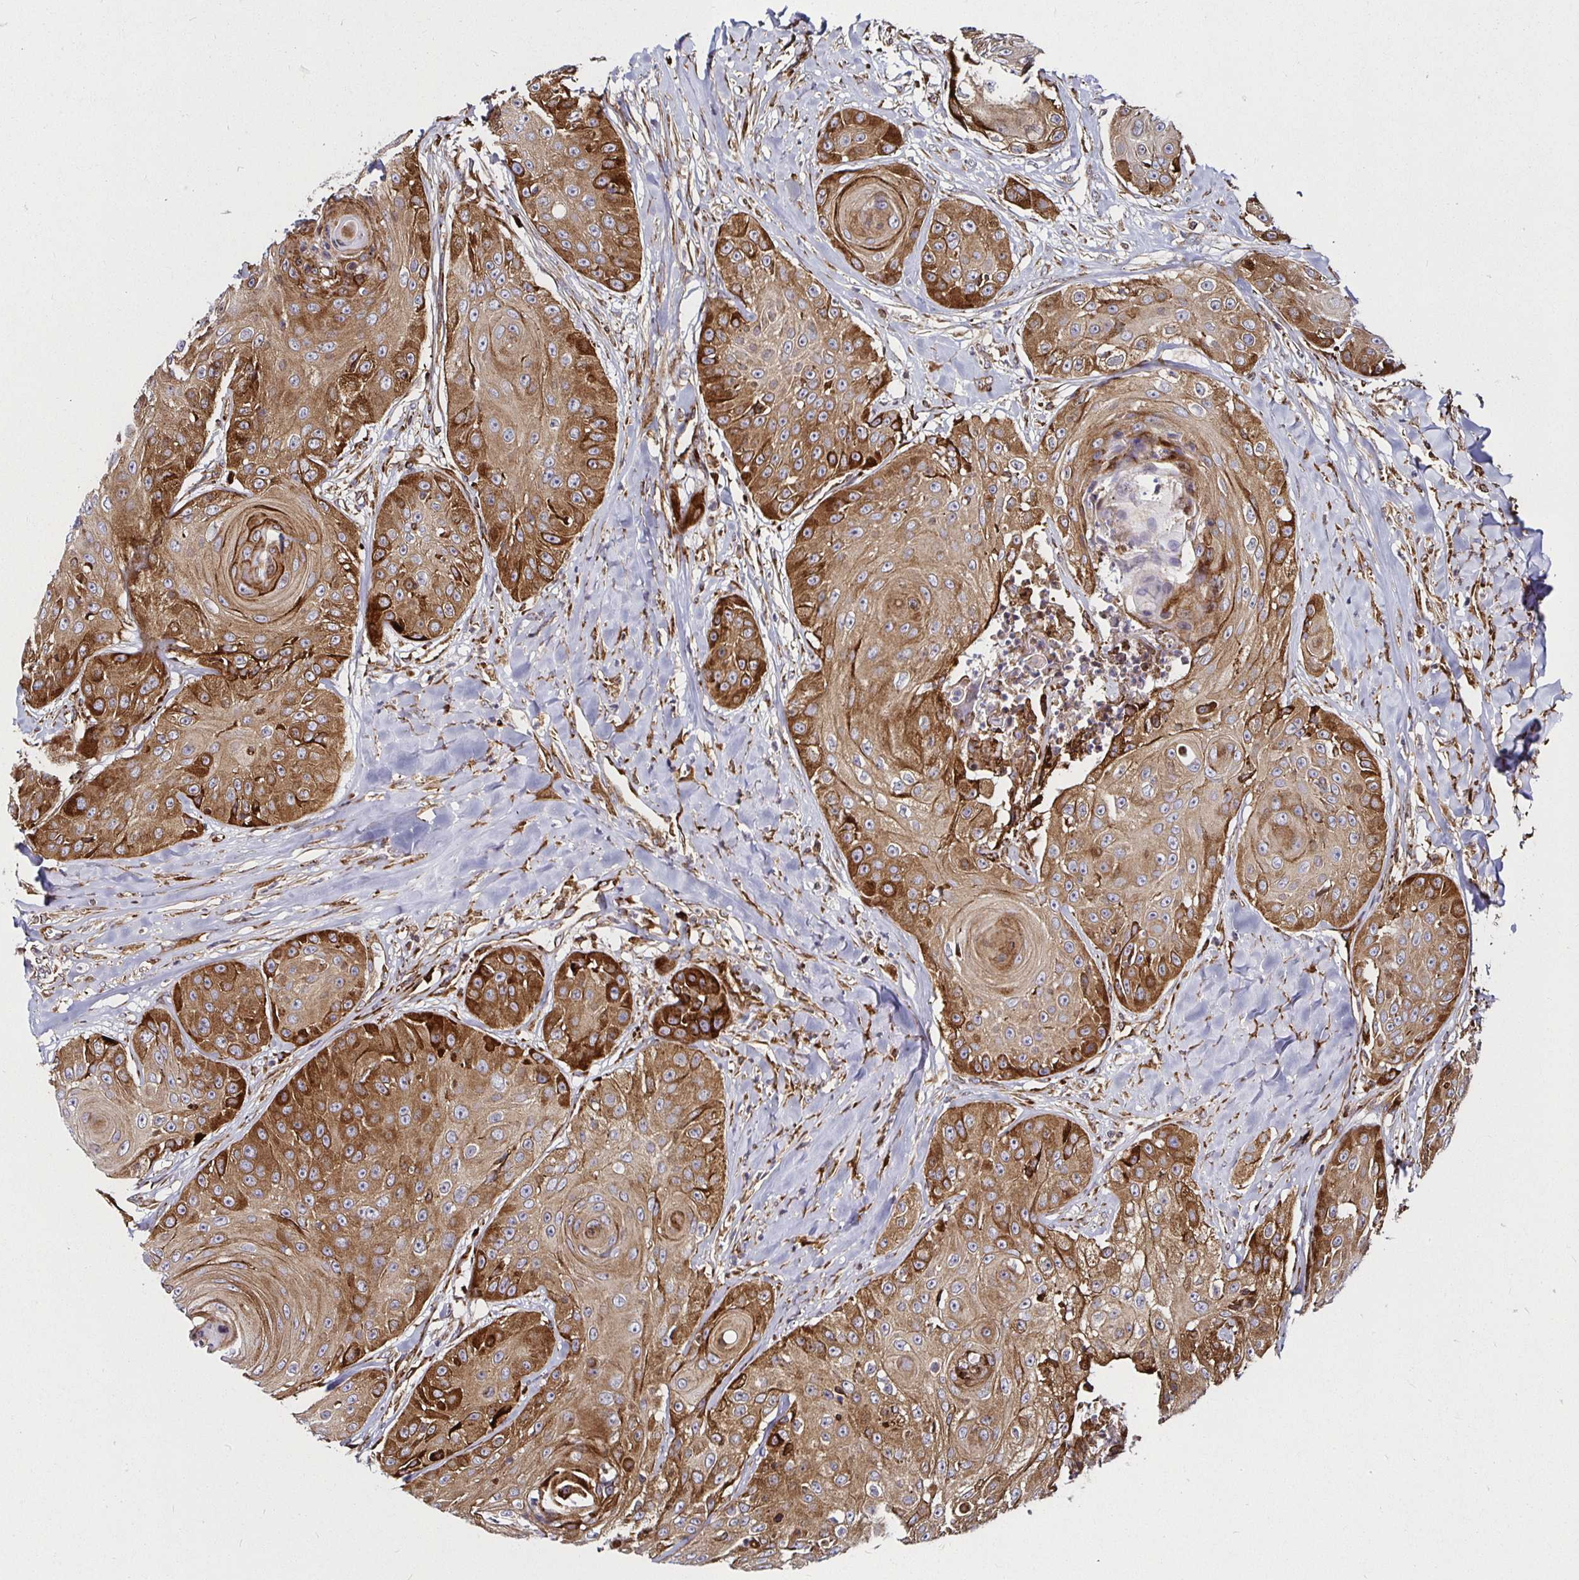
{"staining": {"intensity": "moderate", "quantity": ">75%", "location": "cytoplasmic/membranous"}, "tissue": "head and neck cancer", "cell_type": "Tumor cells", "image_type": "cancer", "snomed": [{"axis": "morphology", "description": "Squamous cell carcinoma, NOS"}, {"axis": "topography", "description": "Head-Neck"}], "caption": "Protein staining shows moderate cytoplasmic/membranous staining in approximately >75% of tumor cells in head and neck cancer.", "gene": "SMYD3", "patient": {"sex": "male", "age": 83}}